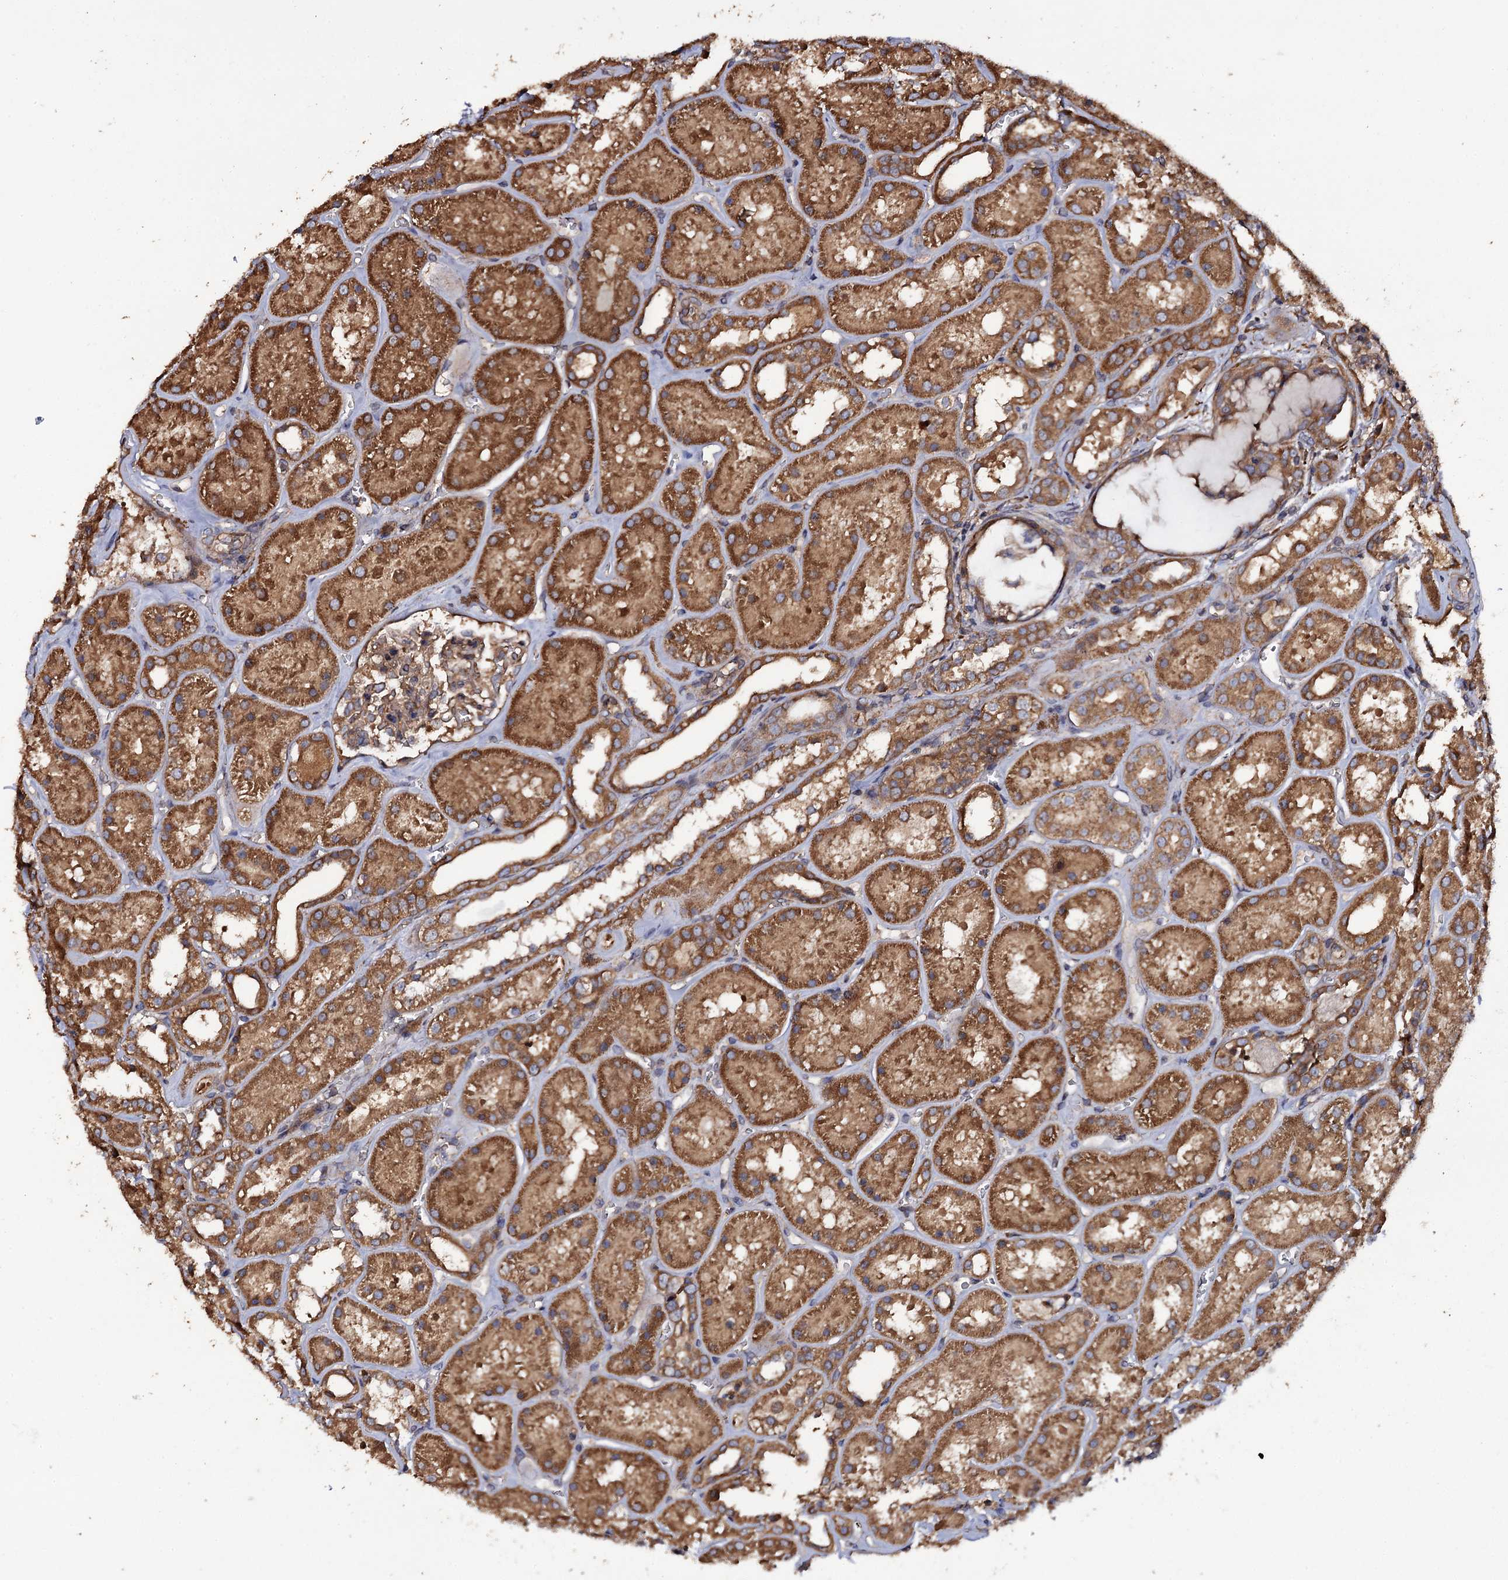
{"staining": {"intensity": "moderate", "quantity": ">75%", "location": "cytoplasmic/membranous"}, "tissue": "kidney", "cell_type": "Cells in glomeruli", "image_type": "normal", "snomed": [{"axis": "morphology", "description": "Normal tissue, NOS"}, {"axis": "topography", "description": "Kidney"}], "caption": "The micrograph displays staining of normal kidney, revealing moderate cytoplasmic/membranous protein expression (brown color) within cells in glomeruli.", "gene": "TTC23", "patient": {"sex": "female", "age": 41}}